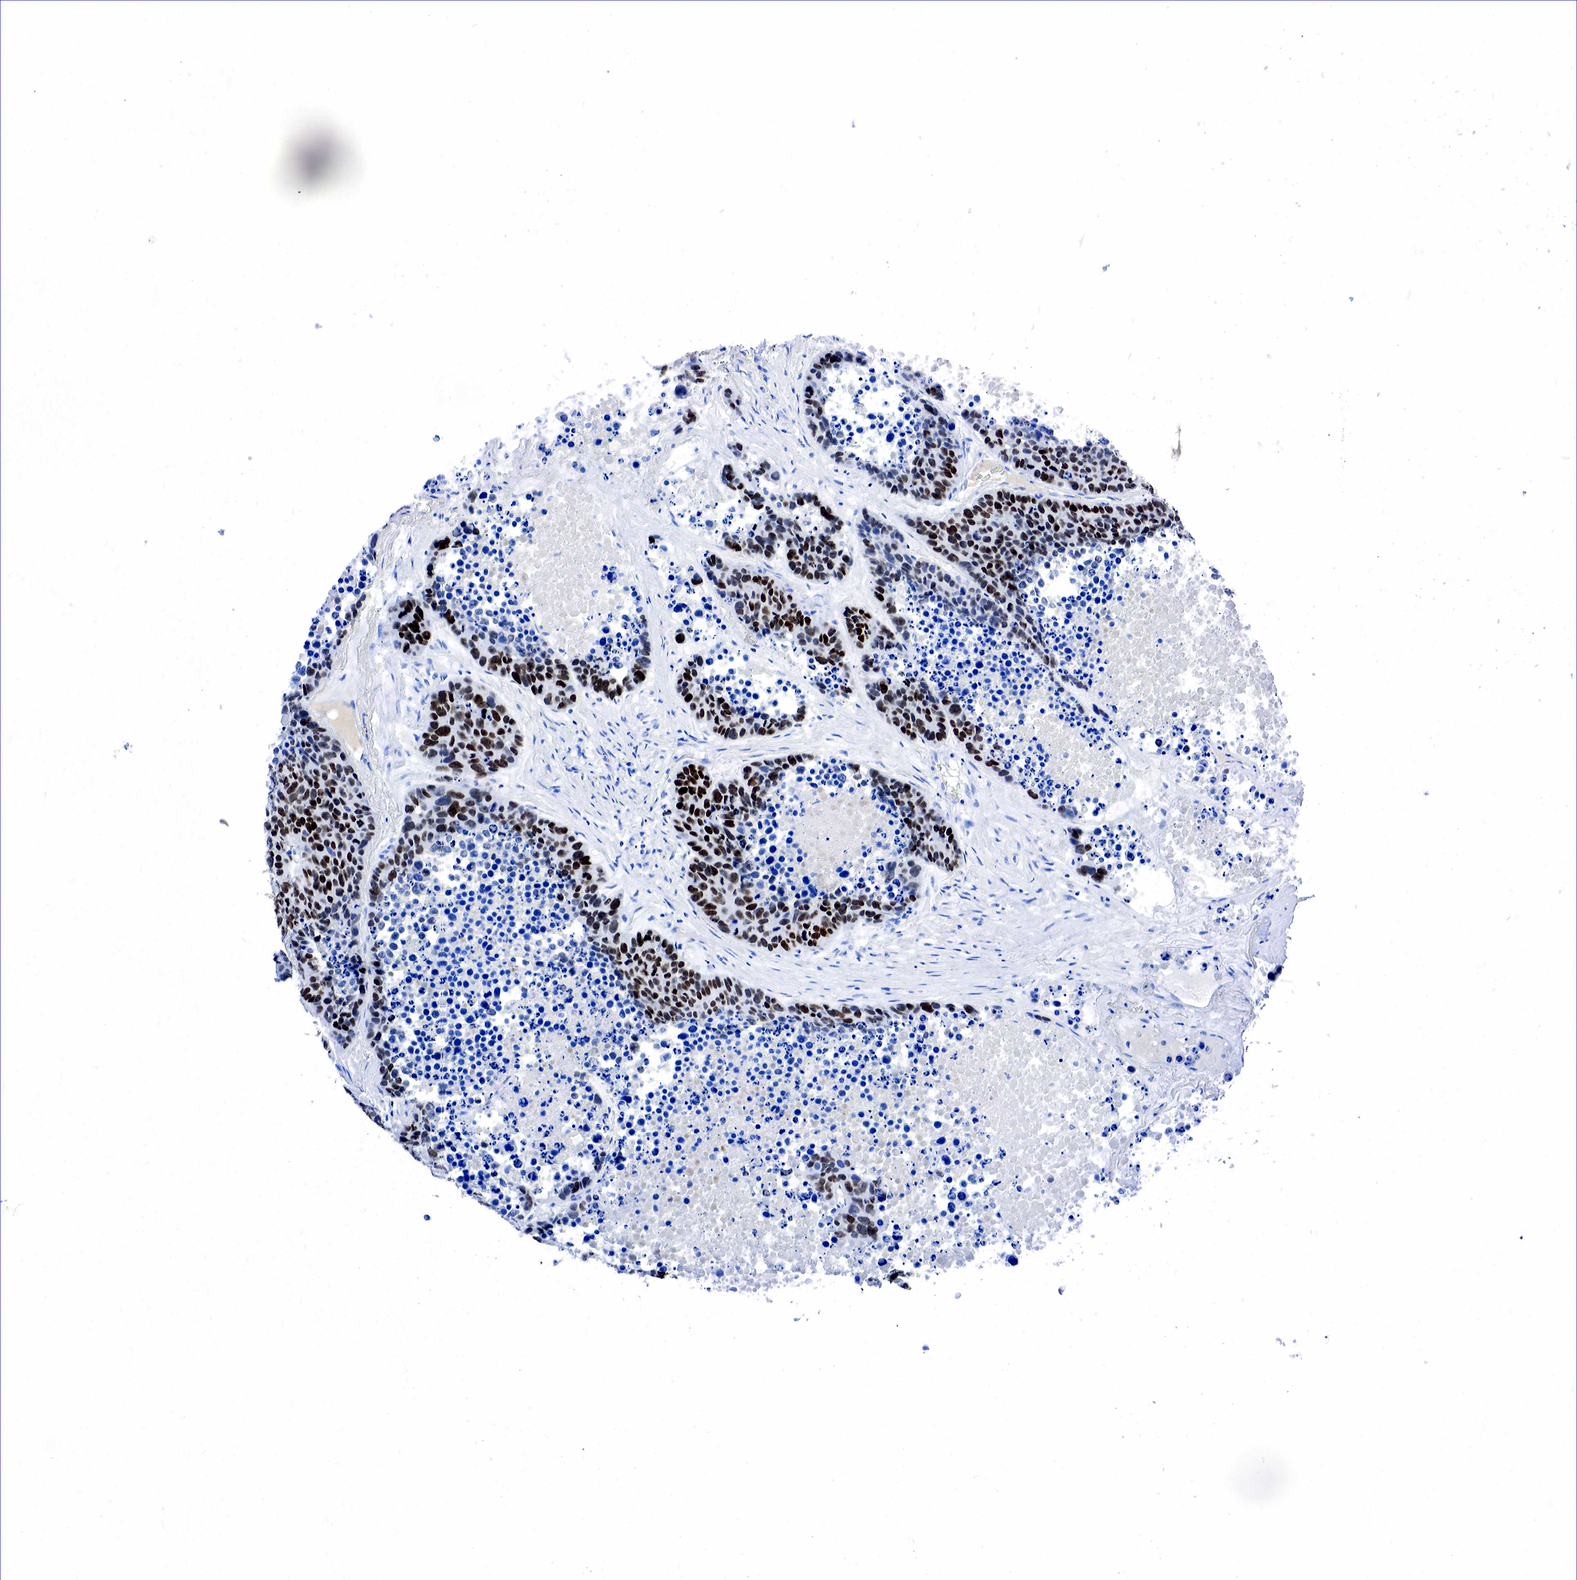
{"staining": {"intensity": "strong", "quantity": "25%-75%", "location": "nuclear"}, "tissue": "lung cancer", "cell_type": "Tumor cells", "image_type": "cancer", "snomed": [{"axis": "morphology", "description": "Carcinoid, malignant, NOS"}, {"axis": "topography", "description": "Lung"}], "caption": "A photomicrograph showing strong nuclear positivity in about 25%-75% of tumor cells in lung cancer (malignant carcinoid), as visualized by brown immunohistochemical staining.", "gene": "NKX2-1", "patient": {"sex": "male", "age": 60}}